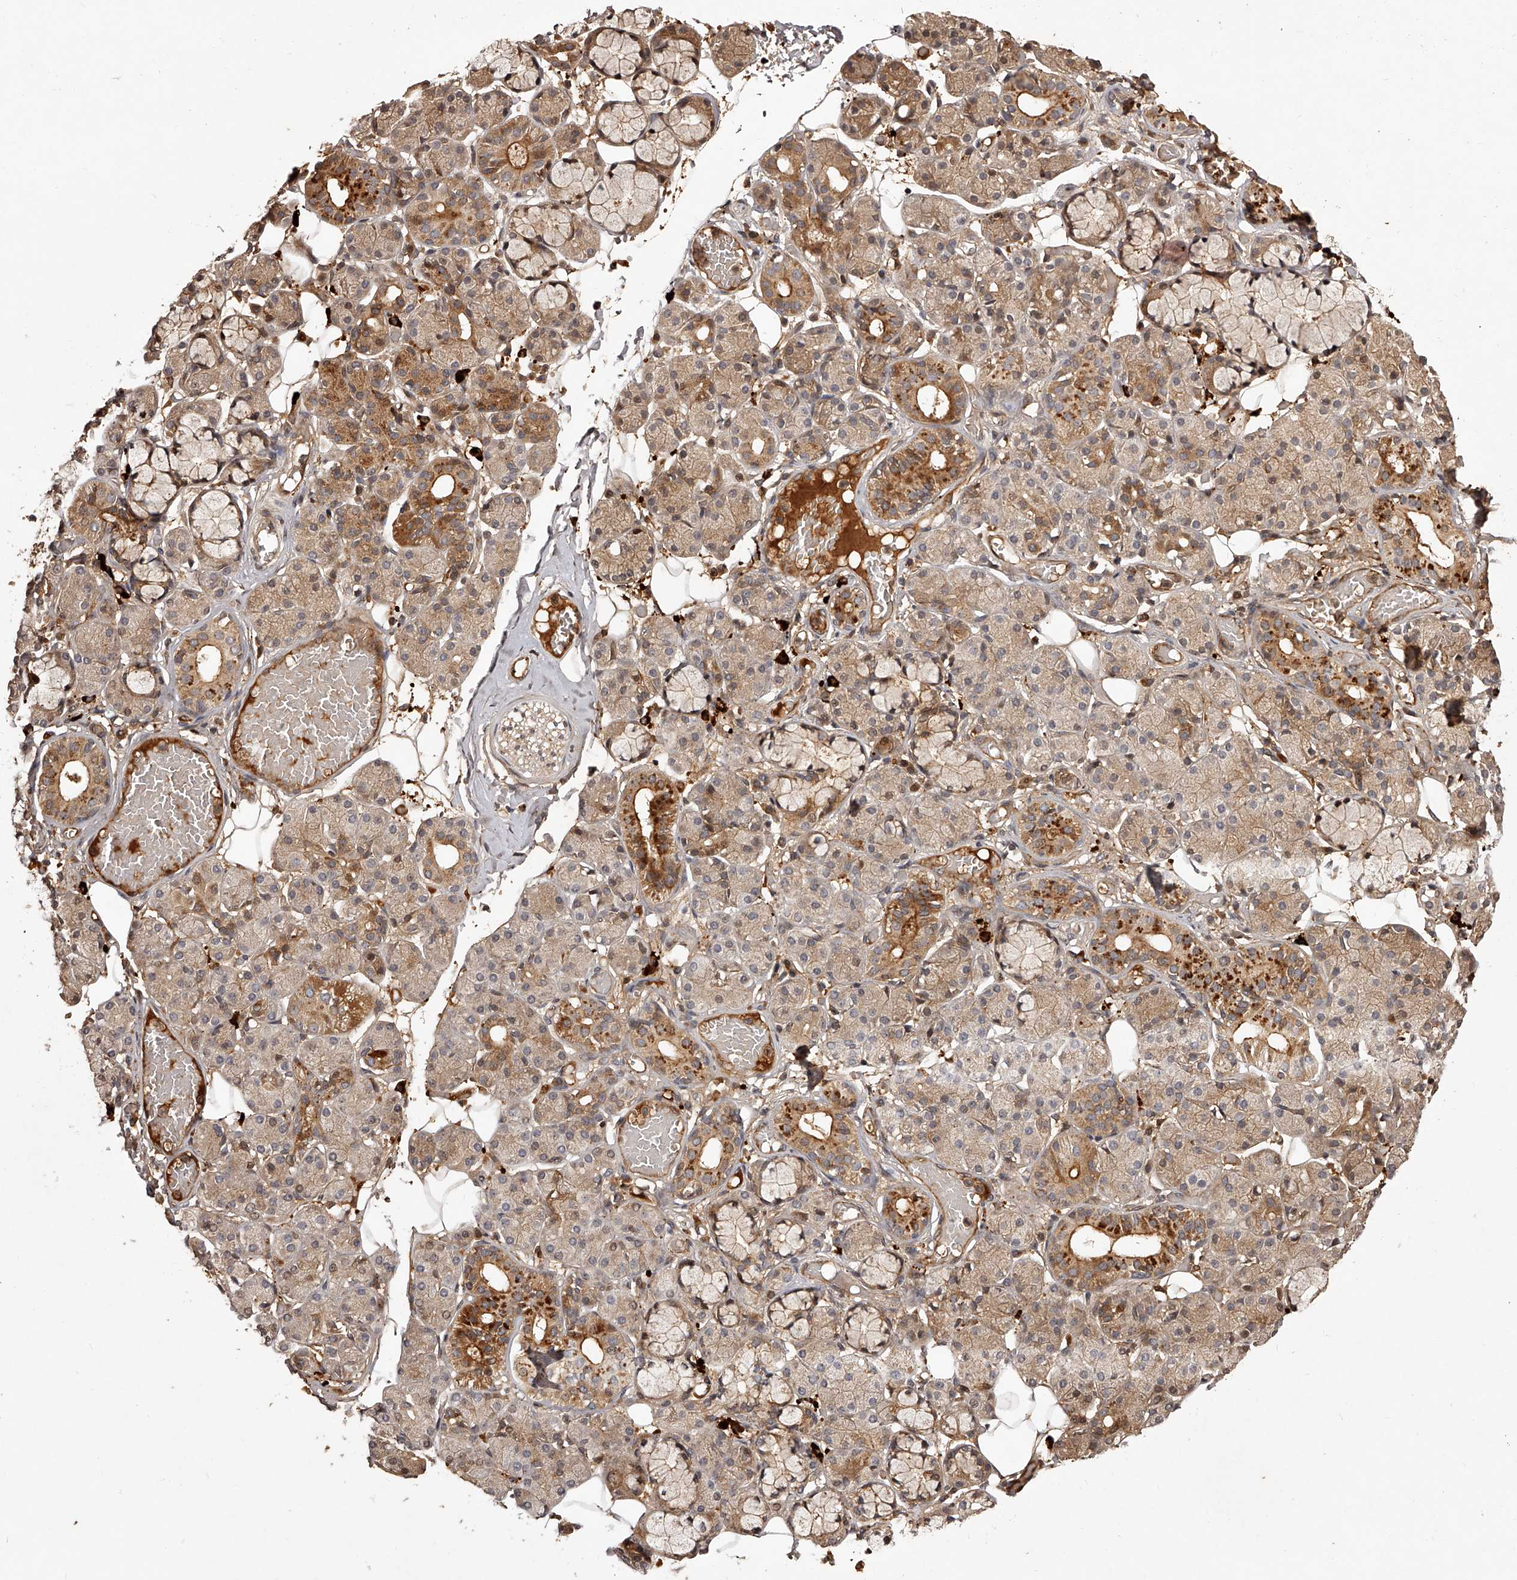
{"staining": {"intensity": "moderate", "quantity": "25%-75%", "location": "cytoplasmic/membranous"}, "tissue": "salivary gland", "cell_type": "Glandular cells", "image_type": "normal", "snomed": [{"axis": "morphology", "description": "Normal tissue, NOS"}, {"axis": "topography", "description": "Salivary gland"}], "caption": "Immunohistochemical staining of normal human salivary gland demonstrates moderate cytoplasmic/membranous protein expression in about 25%-75% of glandular cells. (DAB = brown stain, brightfield microscopy at high magnification).", "gene": "CRYZL1", "patient": {"sex": "male", "age": 63}}